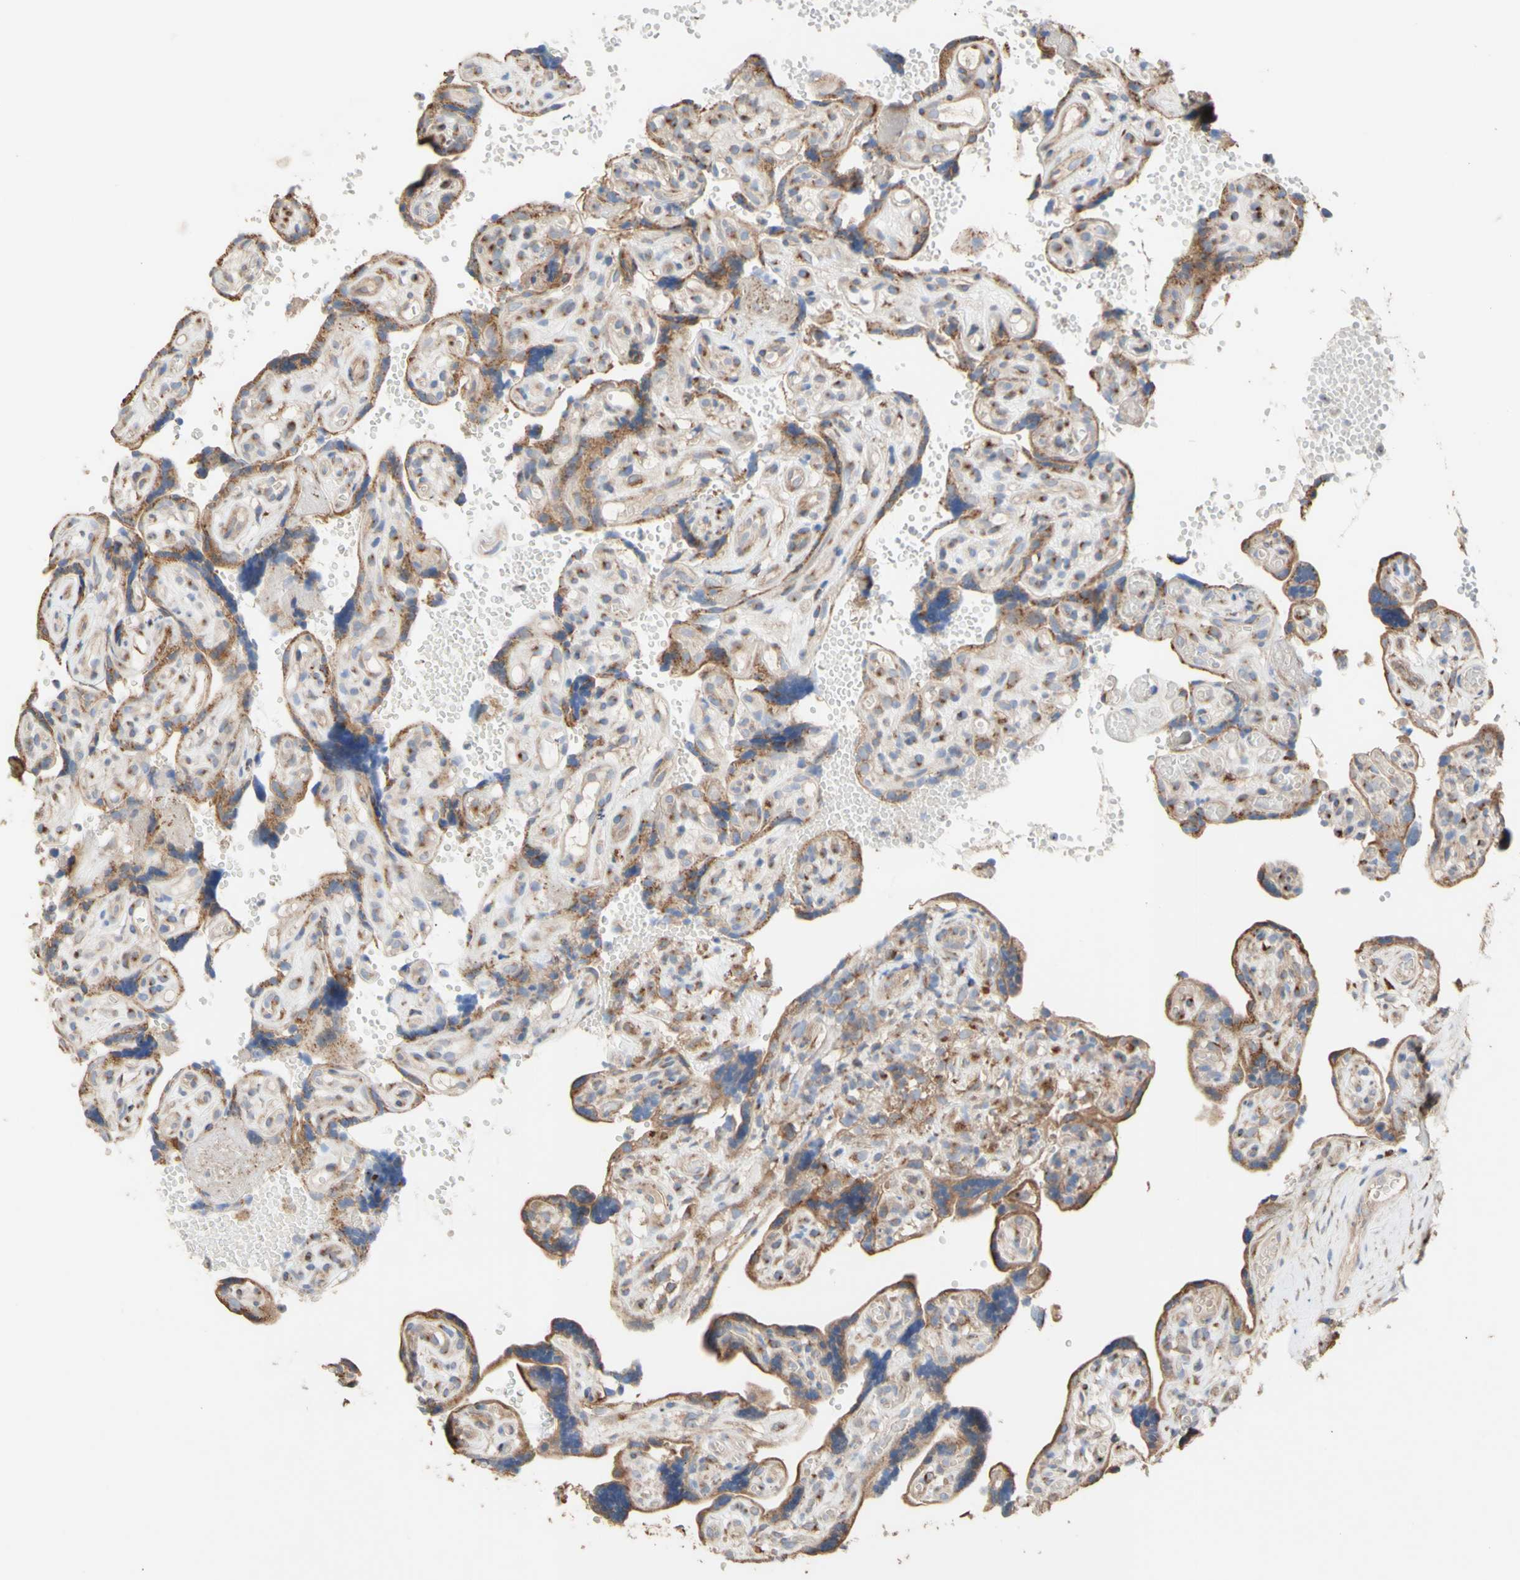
{"staining": {"intensity": "strong", "quantity": ">75%", "location": "cytoplasmic/membranous"}, "tissue": "placenta", "cell_type": "Trophoblastic cells", "image_type": "normal", "snomed": [{"axis": "morphology", "description": "Normal tissue, NOS"}, {"axis": "topography", "description": "Placenta"}], "caption": "Protein staining demonstrates strong cytoplasmic/membranous expression in approximately >75% of trophoblastic cells in unremarkable placenta.", "gene": "NECTIN3", "patient": {"sex": "female", "age": 30}}